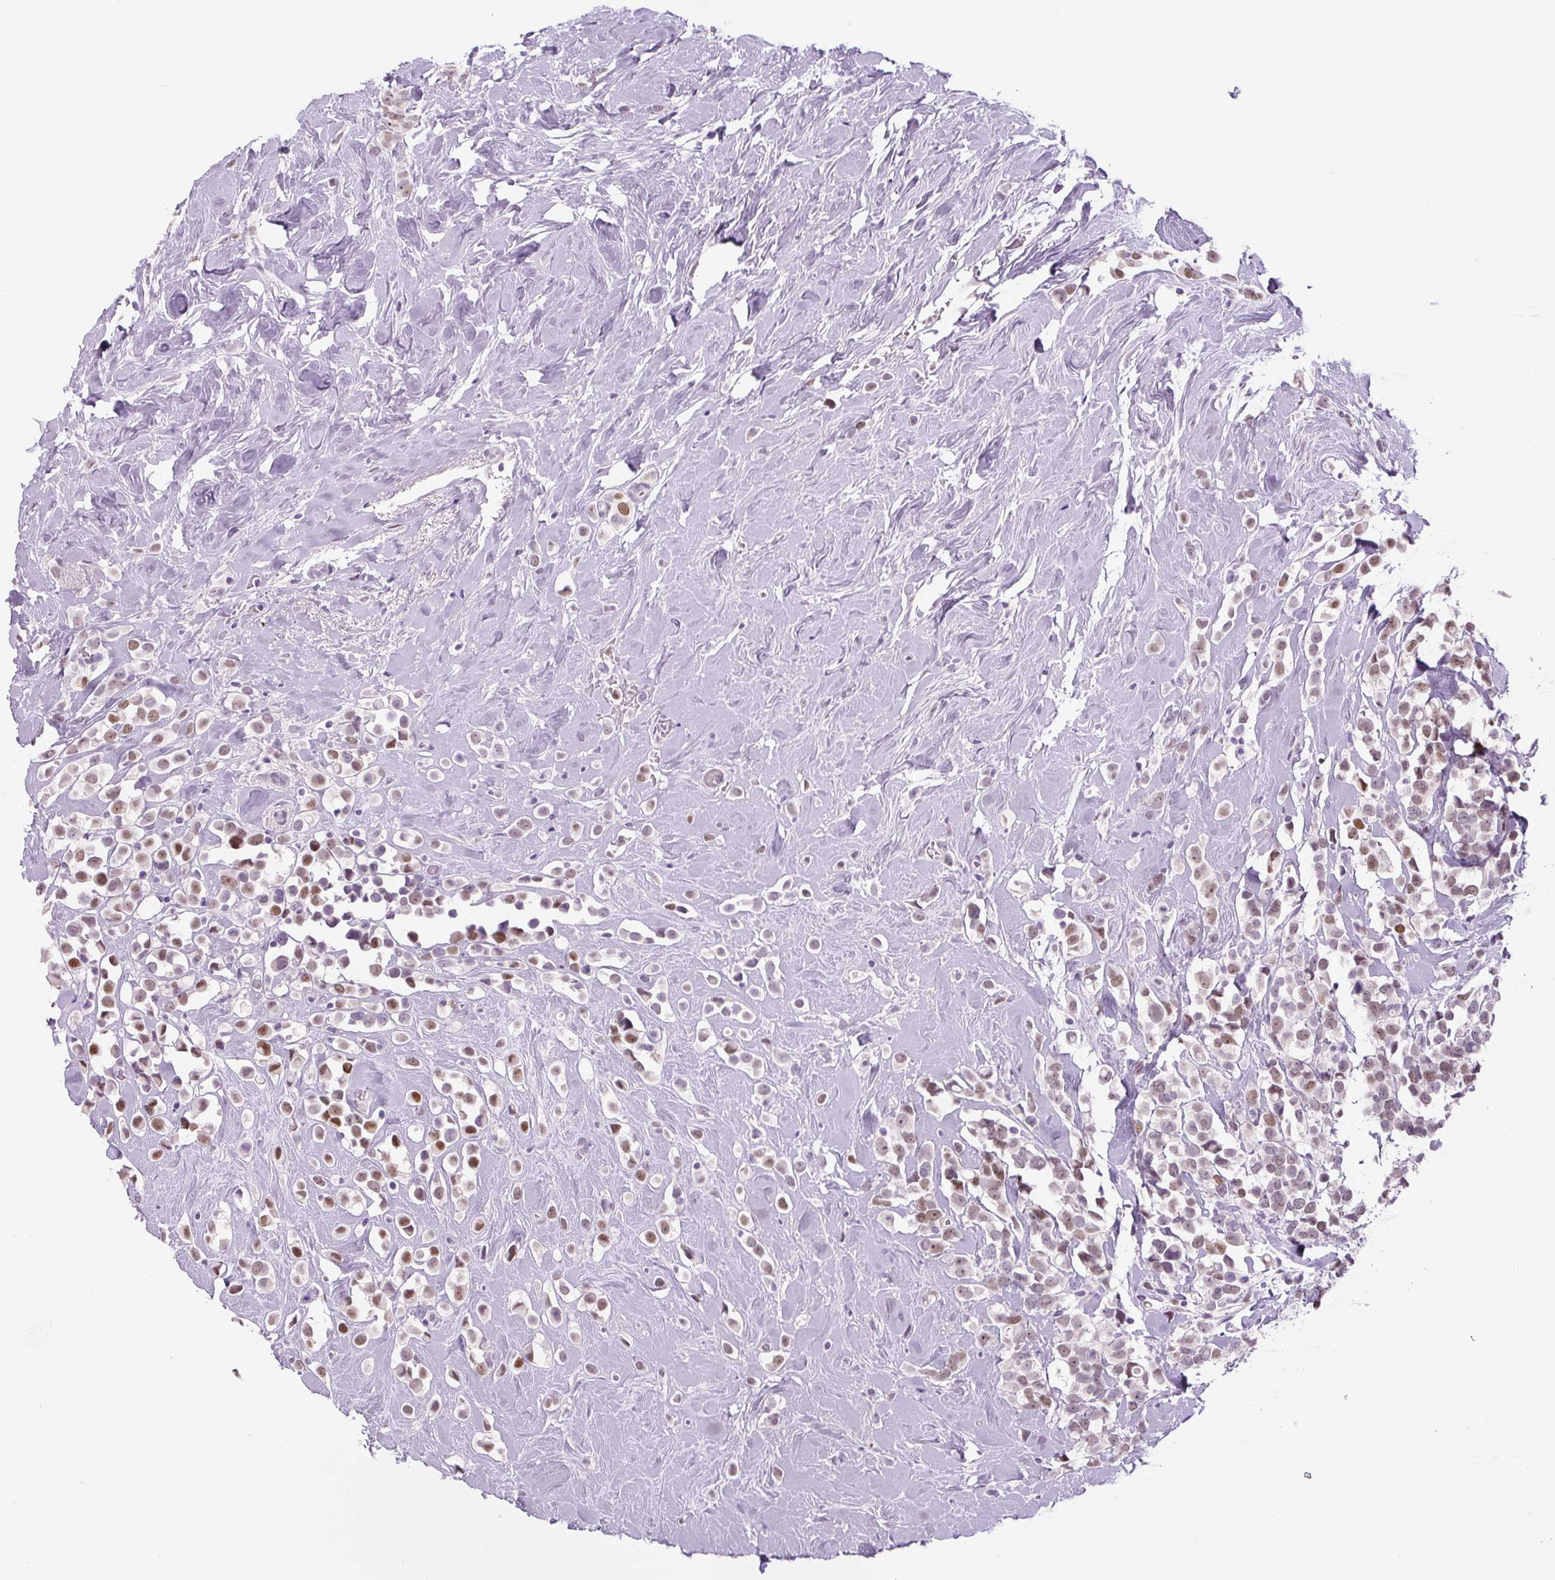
{"staining": {"intensity": "moderate", "quantity": "25%-75%", "location": "nuclear"}, "tissue": "breast cancer", "cell_type": "Tumor cells", "image_type": "cancer", "snomed": [{"axis": "morphology", "description": "Duct carcinoma"}, {"axis": "topography", "description": "Breast"}], "caption": "High-power microscopy captured an IHC micrograph of breast cancer, revealing moderate nuclear positivity in about 25%-75% of tumor cells.", "gene": "SIX1", "patient": {"sex": "female", "age": 80}}